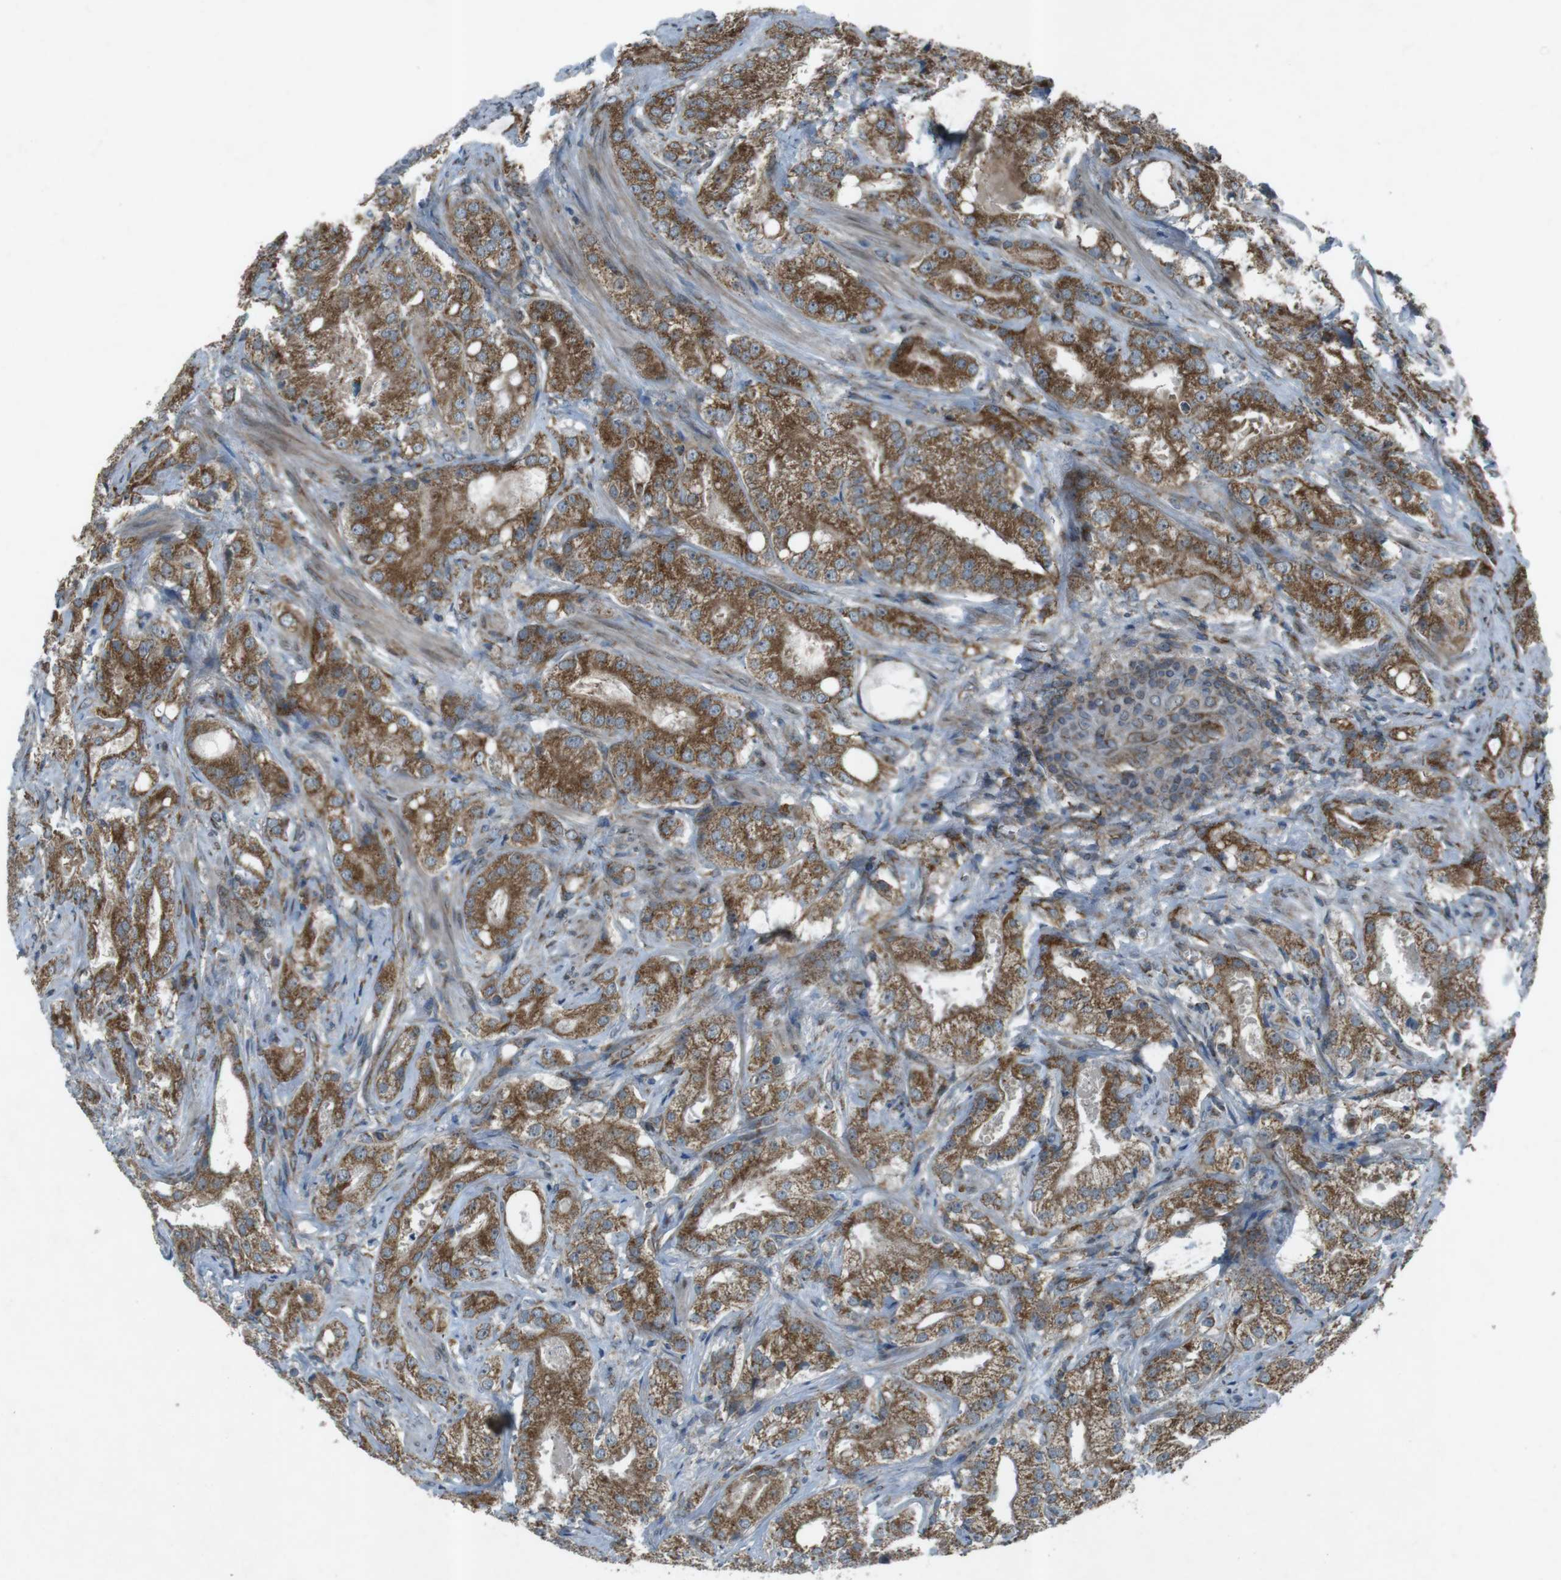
{"staining": {"intensity": "moderate", "quantity": ">75%", "location": "cytoplasmic/membranous"}, "tissue": "prostate cancer", "cell_type": "Tumor cells", "image_type": "cancer", "snomed": [{"axis": "morphology", "description": "Adenocarcinoma, High grade"}, {"axis": "topography", "description": "Prostate"}], "caption": "There is medium levels of moderate cytoplasmic/membranous expression in tumor cells of prostate cancer (adenocarcinoma (high-grade)), as demonstrated by immunohistochemical staining (brown color).", "gene": "SLC41A1", "patient": {"sex": "male", "age": 64}}